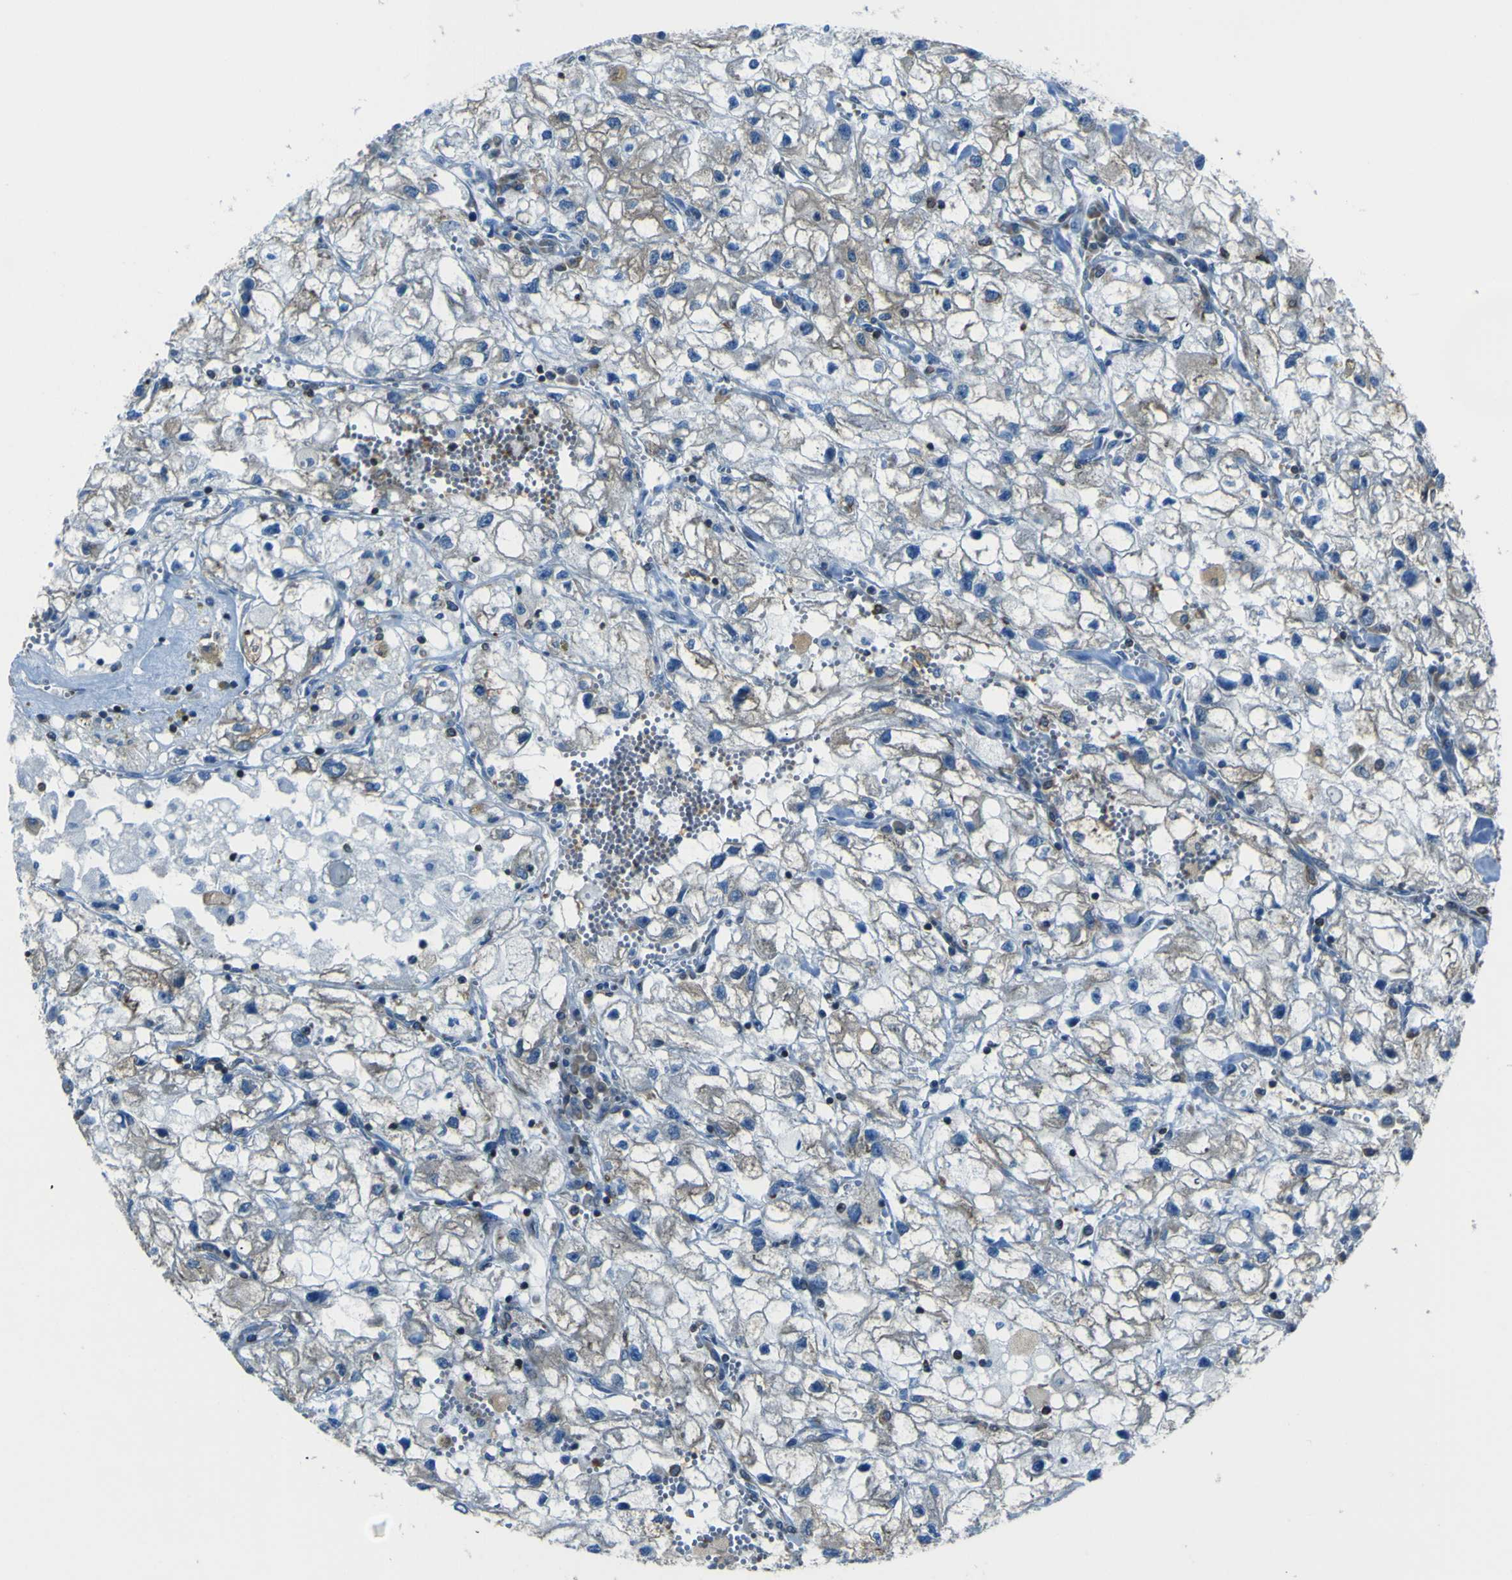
{"staining": {"intensity": "moderate", "quantity": ">75%", "location": "cytoplasmic/membranous"}, "tissue": "renal cancer", "cell_type": "Tumor cells", "image_type": "cancer", "snomed": [{"axis": "morphology", "description": "Adenocarcinoma, NOS"}, {"axis": "topography", "description": "Kidney"}], "caption": "High-power microscopy captured an IHC micrograph of renal cancer, revealing moderate cytoplasmic/membranous expression in approximately >75% of tumor cells. (Stains: DAB (3,3'-diaminobenzidine) in brown, nuclei in blue, Microscopy: brightfield microscopy at high magnification).", "gene": "STIM1", "patient": {"sex": "female", "age": 70}}